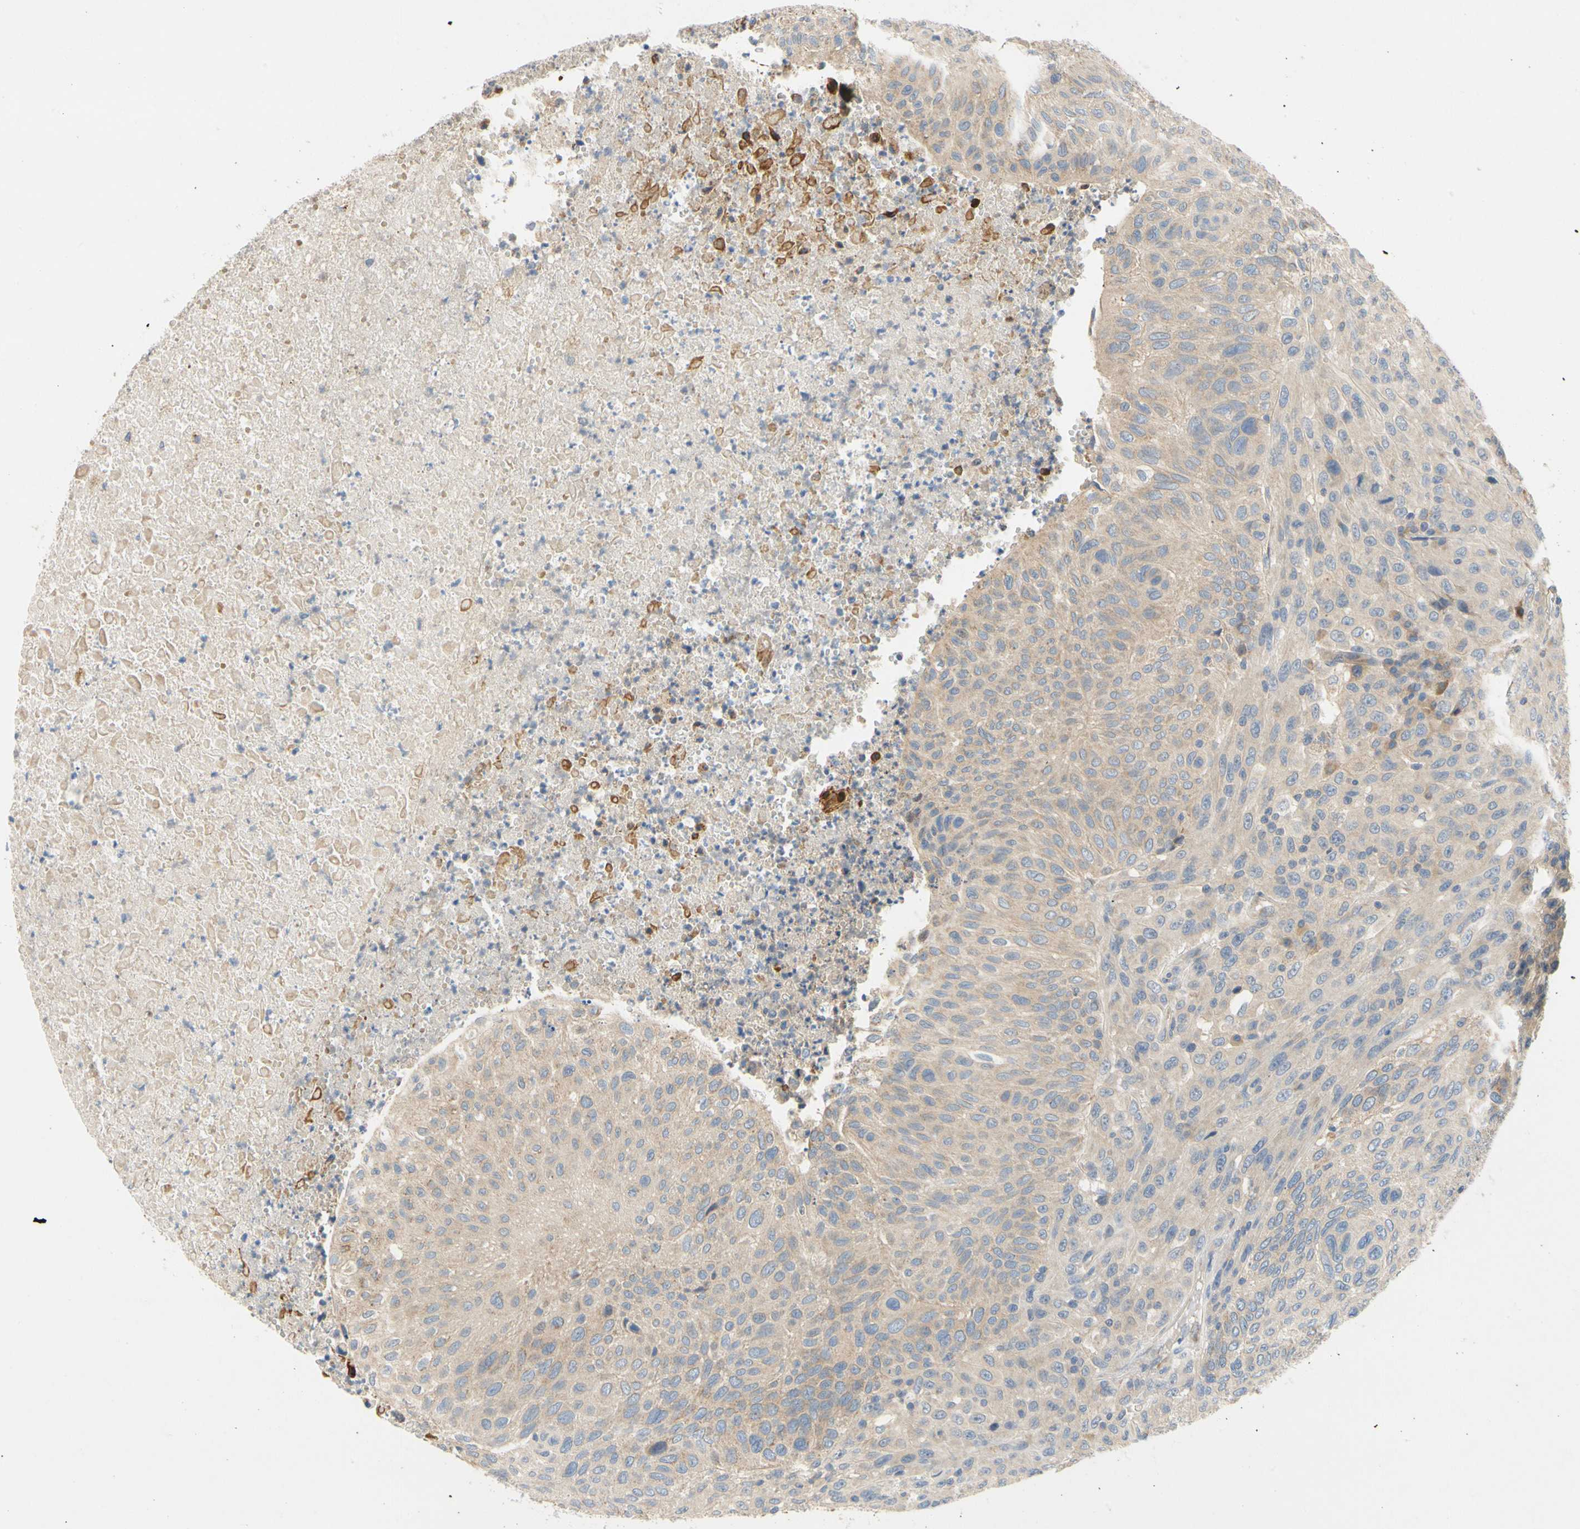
{"staining": {"intensity": "weak", "quantity": ">75%", "location": "cytoplasmic/membranous"}, "tissue": "urothelial cancer", "cell_type": "Tumor cells", "image_type": "cancer", "snomed": [{"axis": "morphology", "description": "Urothelial carcinoma, High grade"}, {"axis": "topography", "description": "Urinary bladder"}], "caption": "Immunohistochemistry (IHC) staining of urothelial cancer, which reveals low levels of weak cytoplasmic/membranous expression in approximately >75% of tumor cells indicating weak cytoplasmic/membranous protein positivity. The staining was performed using DAB (3,3'-diaminobenzidine) (brown) for protein detection and nuclei were counterstained in hematoxylin (blue).", "gene": "KLHDC8B", "patient": {"sex": "male", "age": 66}}